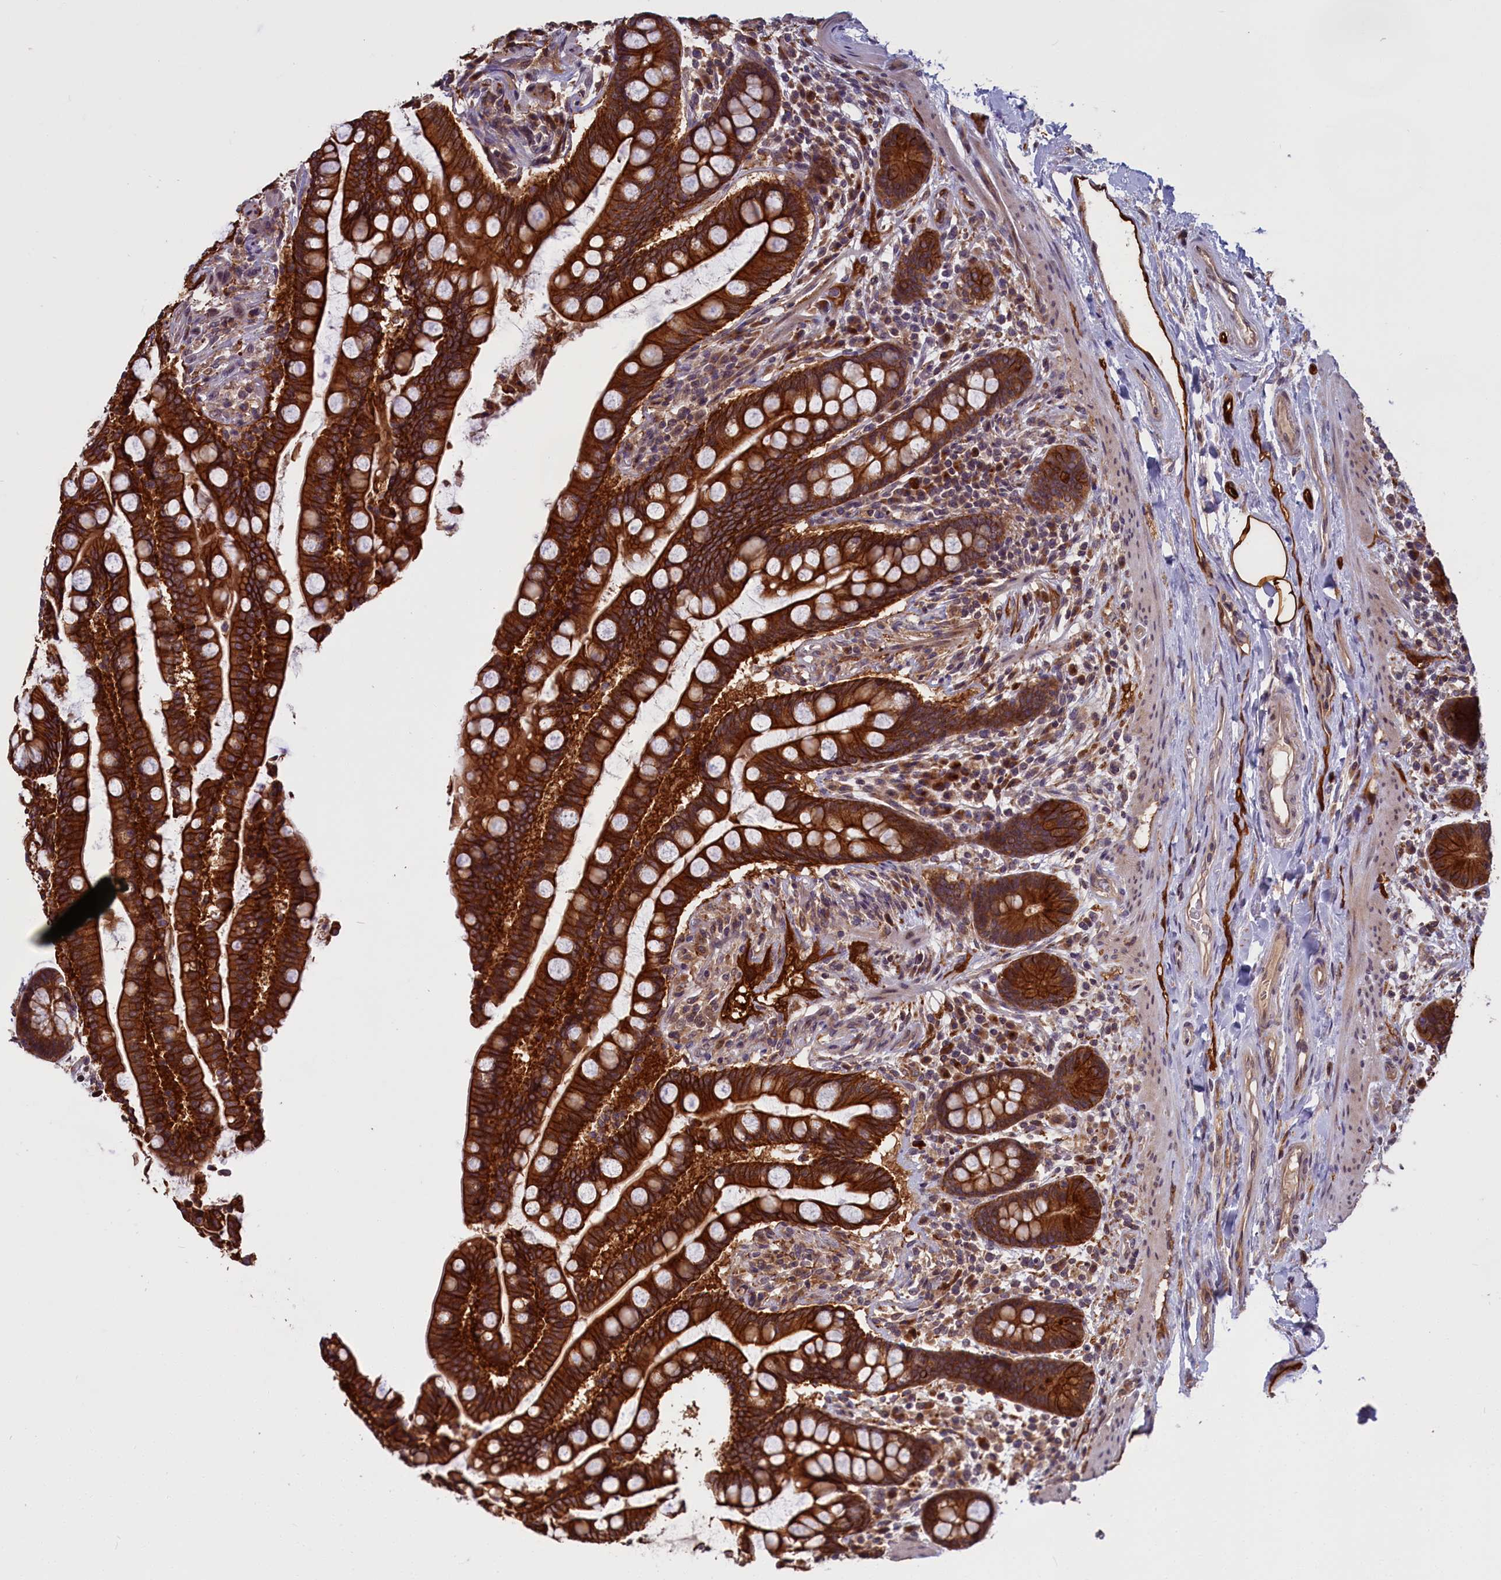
{"staining": {"intensity": "strong", "quantity": ">75%", "location": "cytoplasmic/membranous"}, "tissue": "colon", "cell_type": "Endothelial cells", "image_type": "normal", "snomed": [{"axis": "morphology", "description": "Normal tissue, NOS"}, {"axis": "topography", "description": "Colon"}], "caption": "A brown stain labels strong cytoplasmic/membranous staining of a protein in endothelial cells of unremarkable colon.", "gene": "DENND1B", "patient": {"sex": "male", "age": 73}}